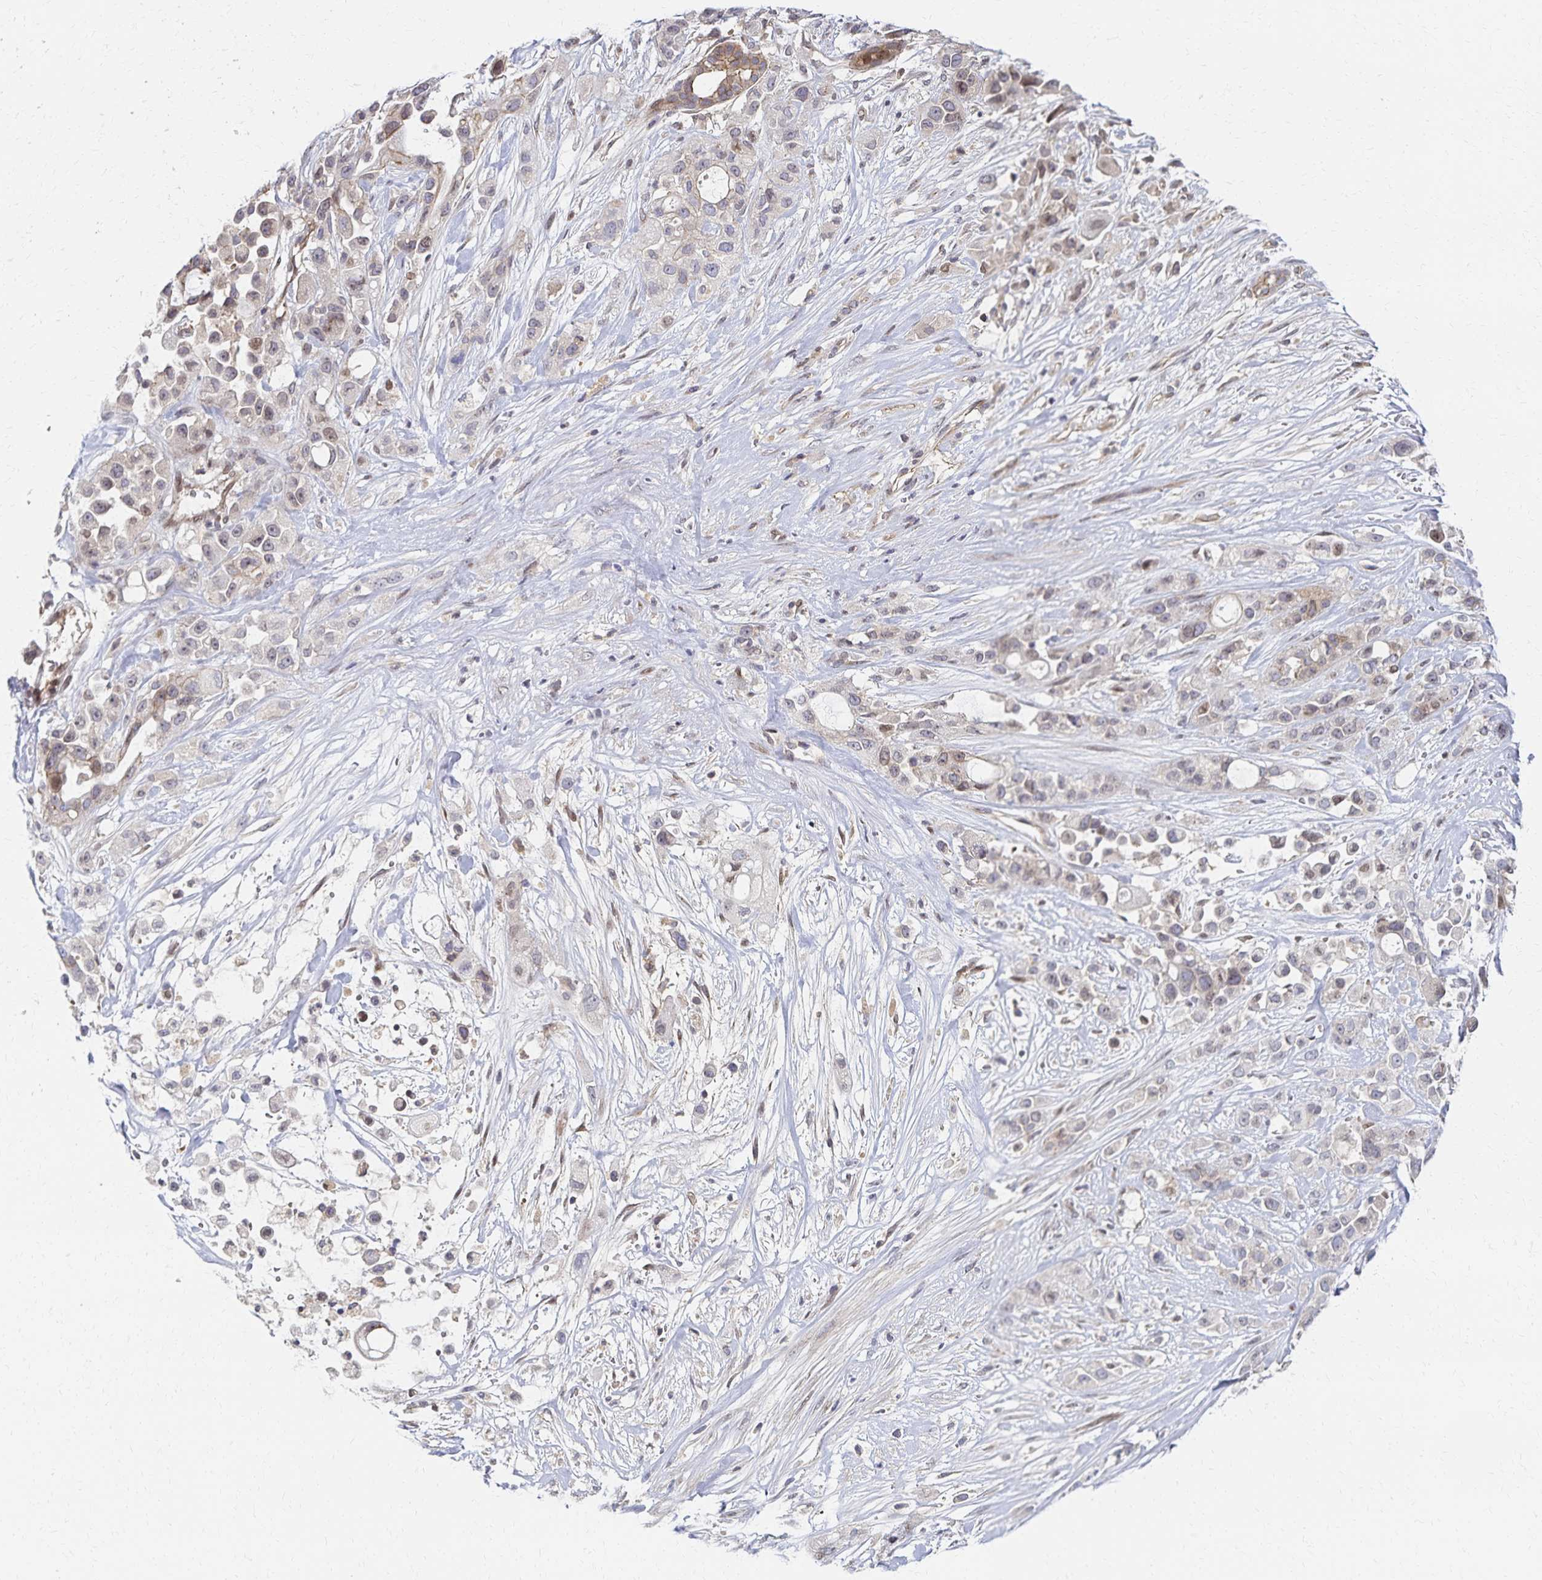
{"staining": {"intensity": "weak", "quantity": "<25%", "location": "cytoplasmic/membranous,nuclear"}, "tissue": "pancreatic cancer", "cell_type": "Tumor cells", "image_type": "cancer", "snomed": [{"axis": "morphology", "description": "Adenocarcinoma, NOS"}, {"axis": "topography", "description": "Pancreas"}], "caption": "This is an immunohistochemistry (IHC) histopathology image of human adenocarcinoma (pancreatic). There is no staining in tumor cells.", "gene": "RAB9B", "patient": {"sex": "male", "age": 44}}